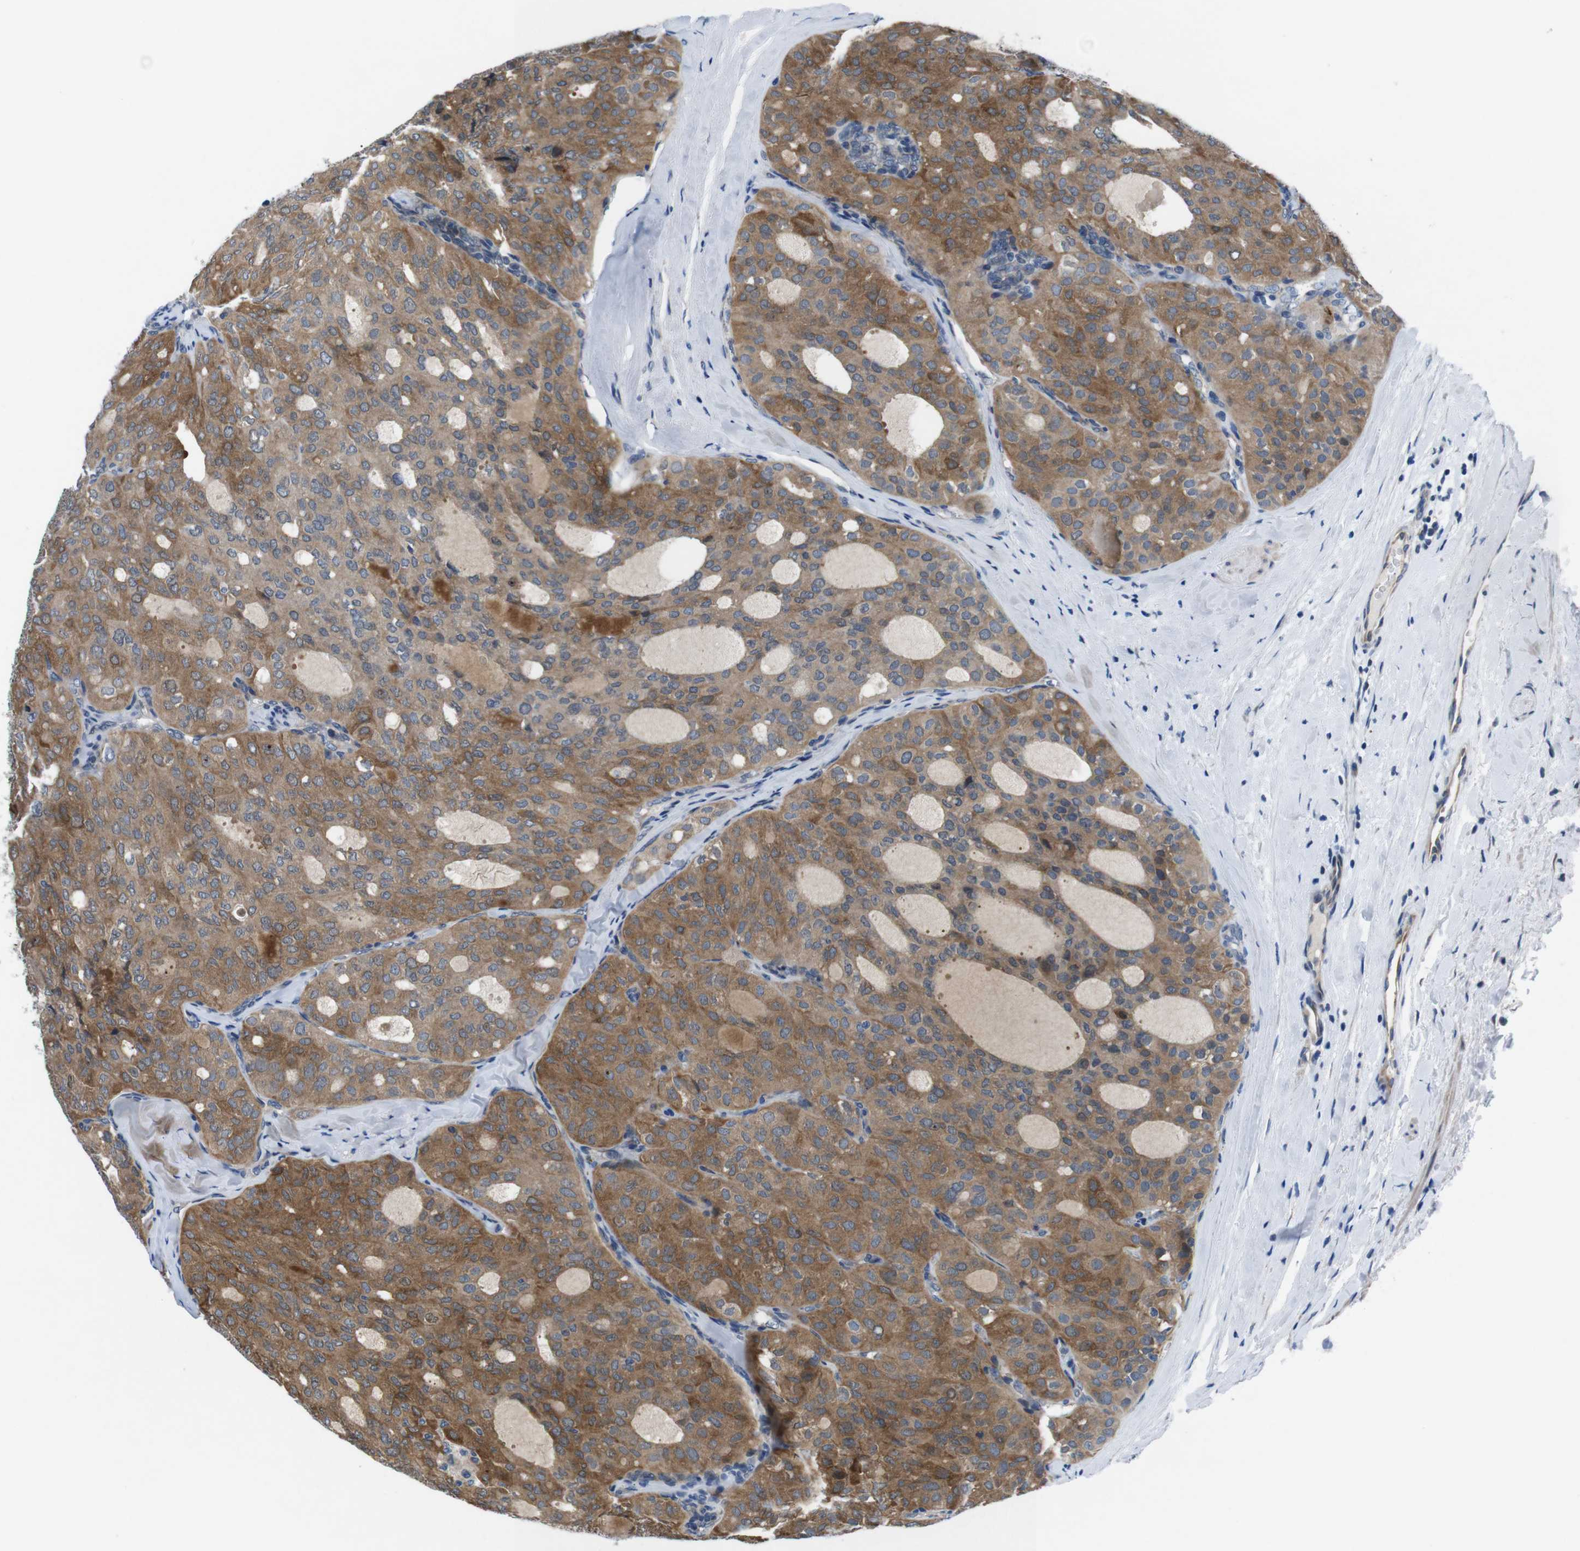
{"staining": {"intensity": "moderate", "quantity": ">75%", "location": "cytoplasmic/membranous"}, "tissue": "thyroid cancer", "cell_type": "Tumor cells", "image_type": "cancer", "snomed": [{"axis": "morphology", "description": "Follicular adenoma carcinoma, NOS"}, {"axis": "topography", "description": "Thyroid gland"}], "caption": "Follicular adenoma carcinoma (thyroid) stained with DAB IHC demonstrates medium levels of moderate cytoplasmic/membranous staining in approximately >75% of tumor cells.", "gene": "JAK1", "patient": {"sex": "male", "age": 75}}